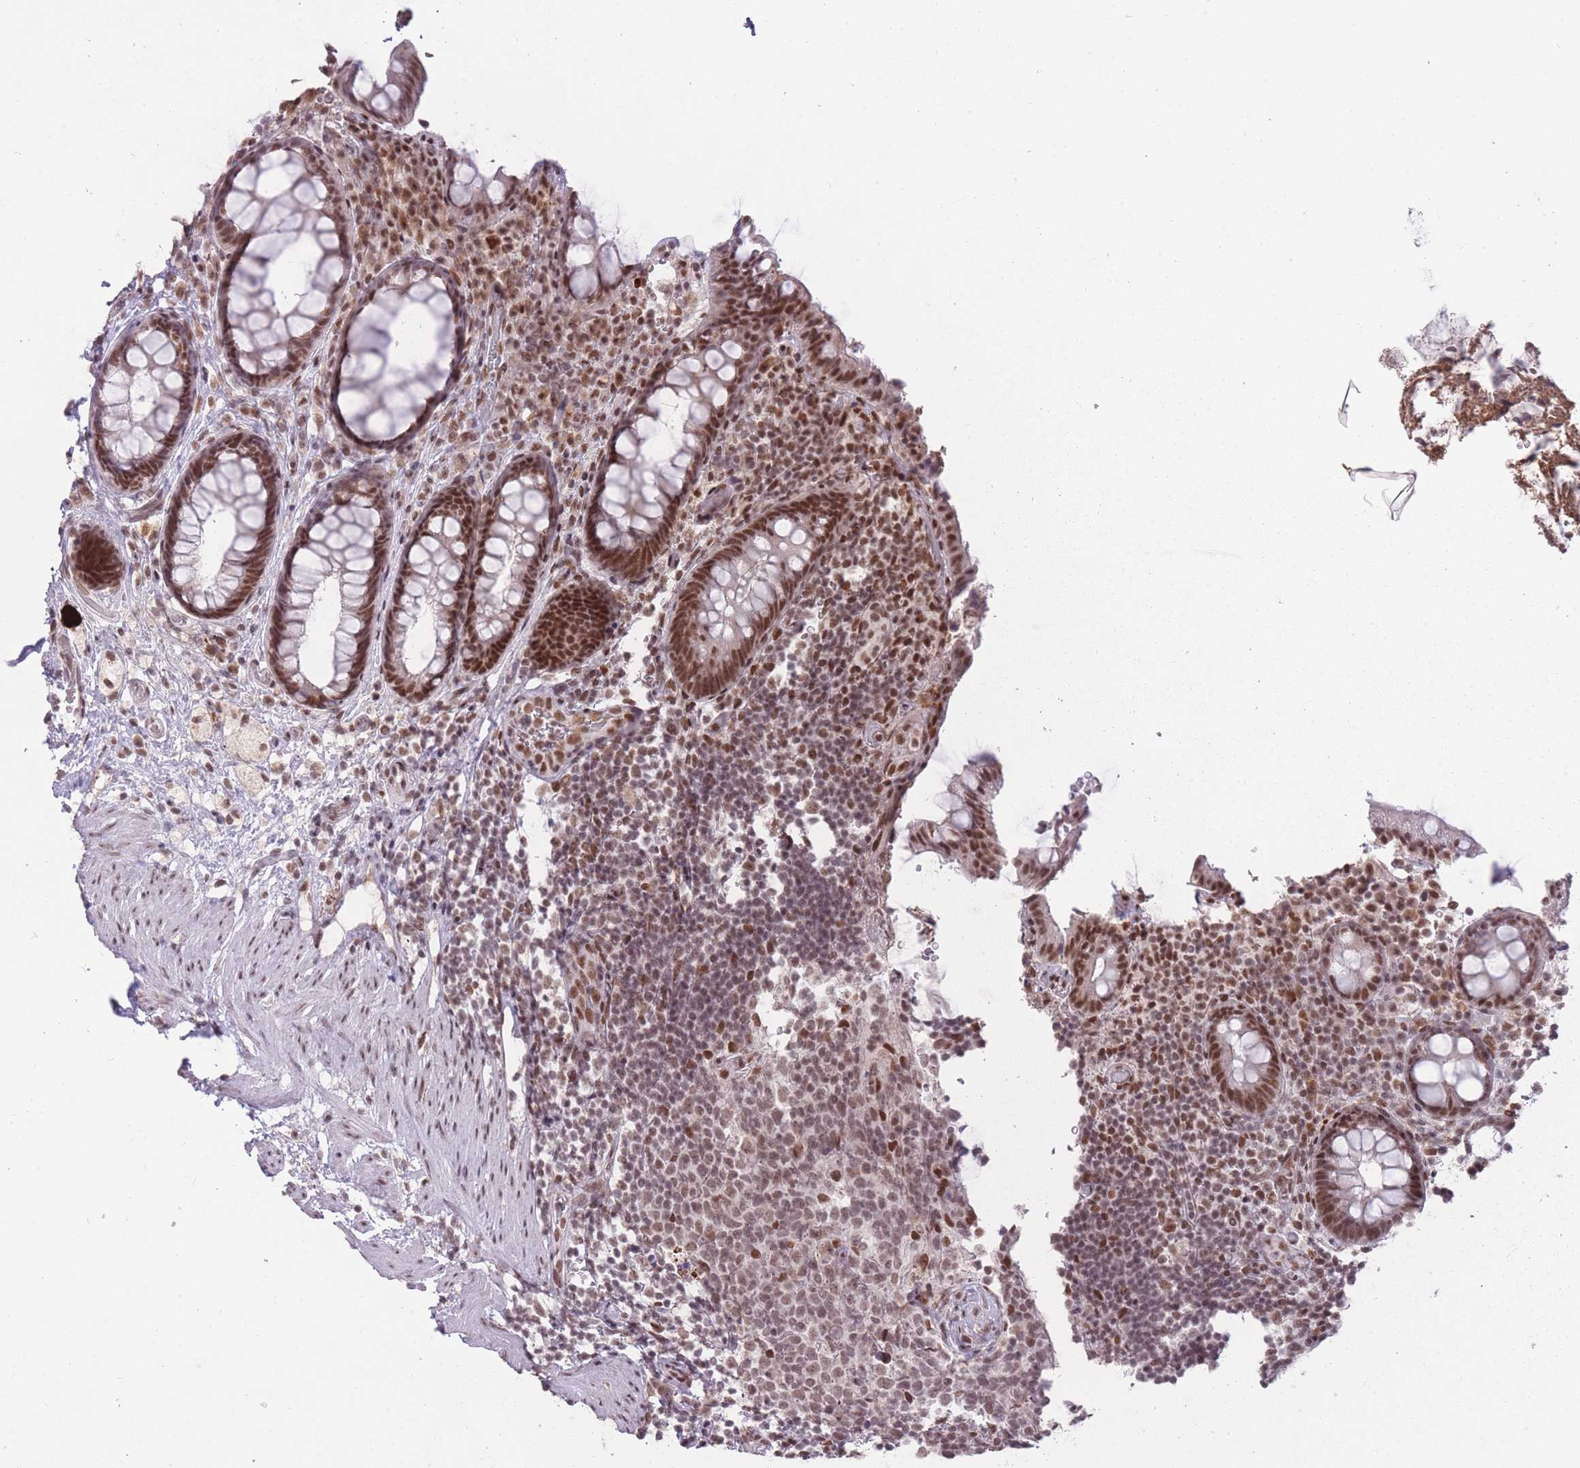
{"staining": {"intensity": "moderate", "quantity": ">75%", "location": "nuclear"}, "tissue": "rectum", "cell_type": "Glandular cells", "image_type": "normal", "snomed": [{"axis": "morphology", "description": "Normal tissue, NOS"}, {"axis": "topography", "description": "Rectum"}, {"axis": "topography", "description": "Peripheral nerve tissue"}], "caption": "Immunohistochemical staining of benign human rectum displays medium levels of moderate nuclear expression in approximately >75% of glandular cells.", "gene": "HNRNPUL1", "patient": {"sex": "female", "age": 69}}